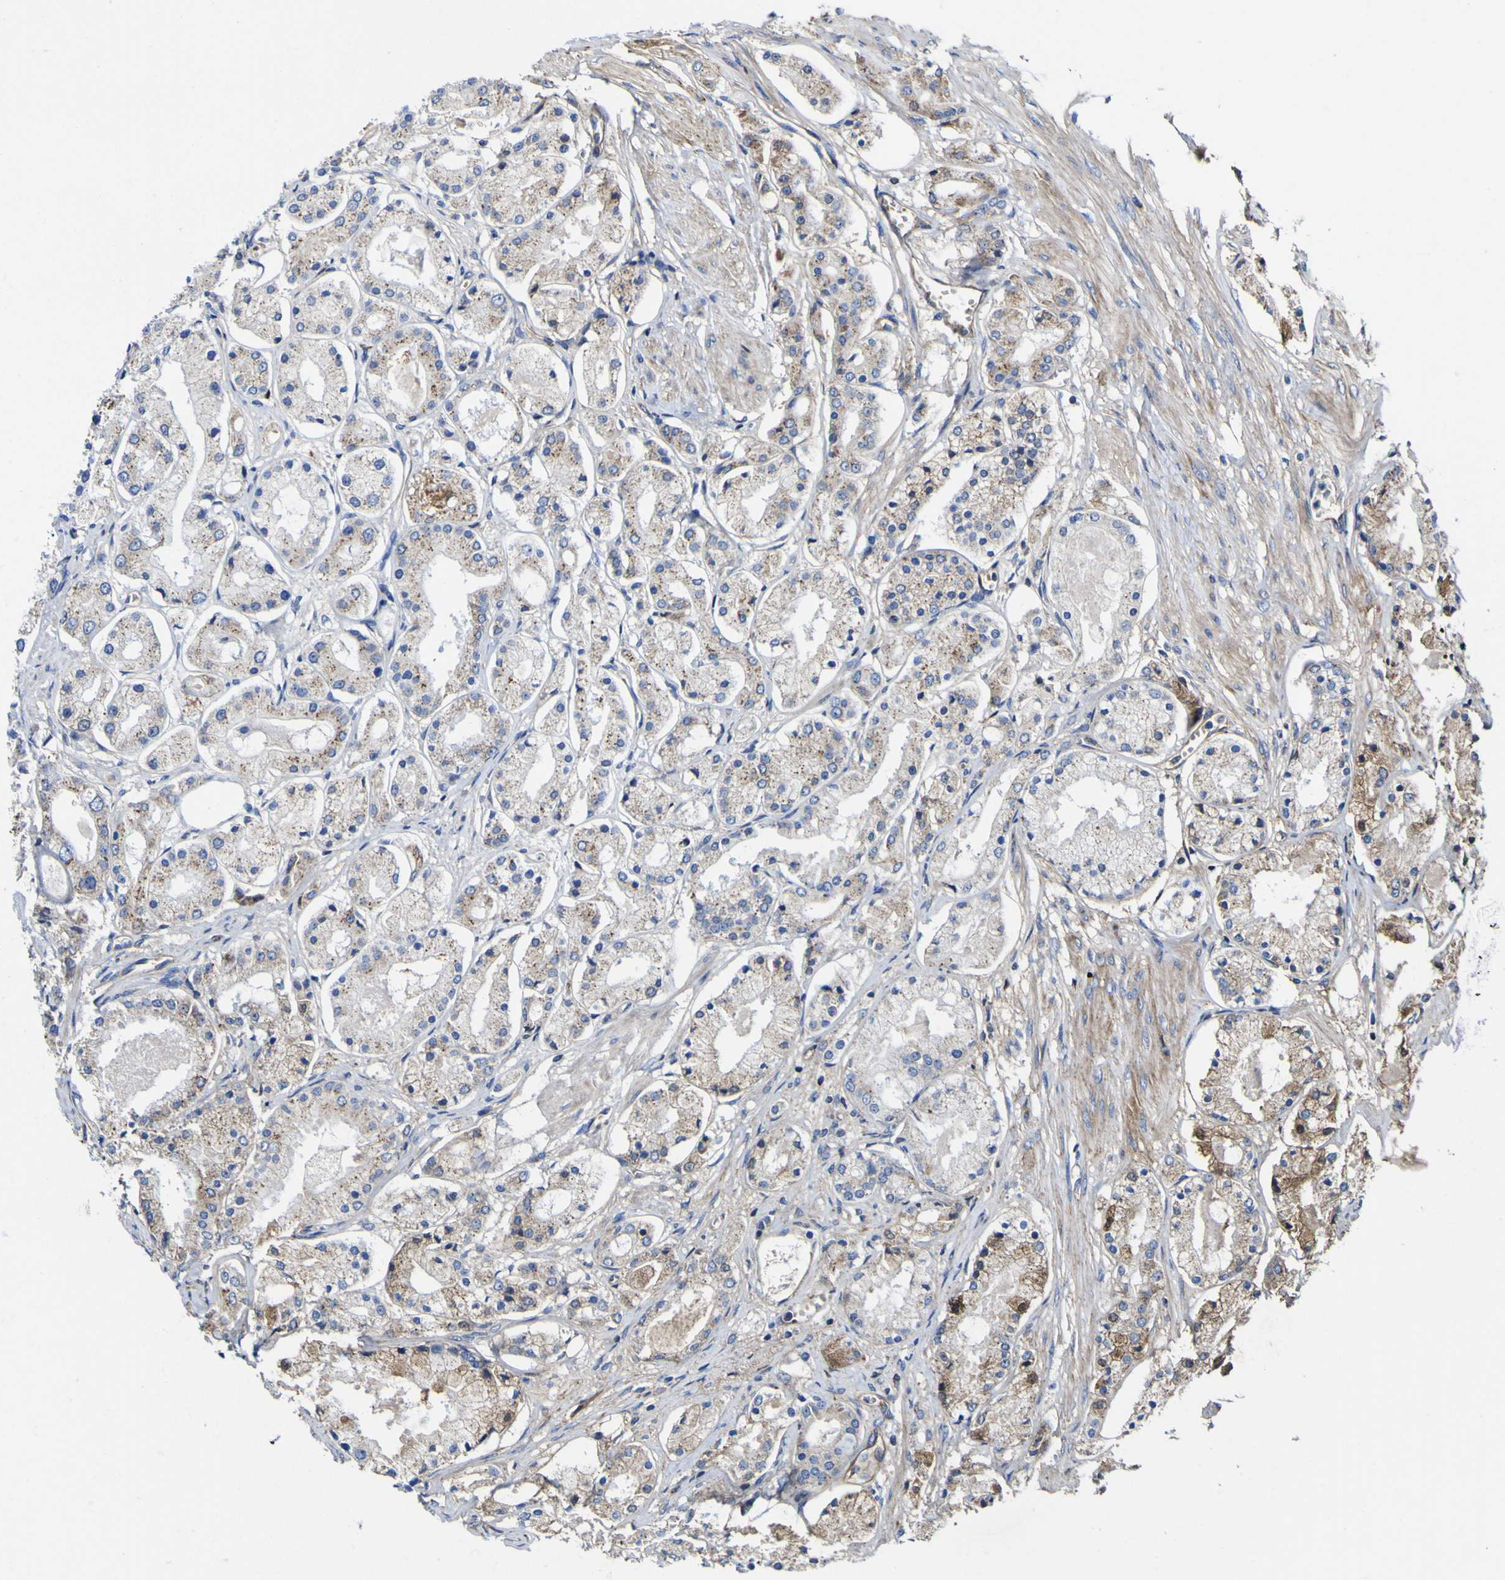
{"staining": {"intensity": "moderate", "quantity": "25%-75%", "location": "cytoplasmic/membranous"}, "tissue": "prostate cancer", "cell_type": "Tumor cells", "image_type": "cancer", "snomed": [{"axis": "morphology", "description": "Adenocarcinoma, High grade"}, {"axis": "topography", "description": "Prostate"}], "caption": "Moderate cytoplasmic/membranous positivity for a protein is seen in approximately 25%-75% of tumor cells of prostate cancer using immunohistochemistry (IHC).", "gene": "CCDC90B", "patient": {"sex": "male", "age": 66}}